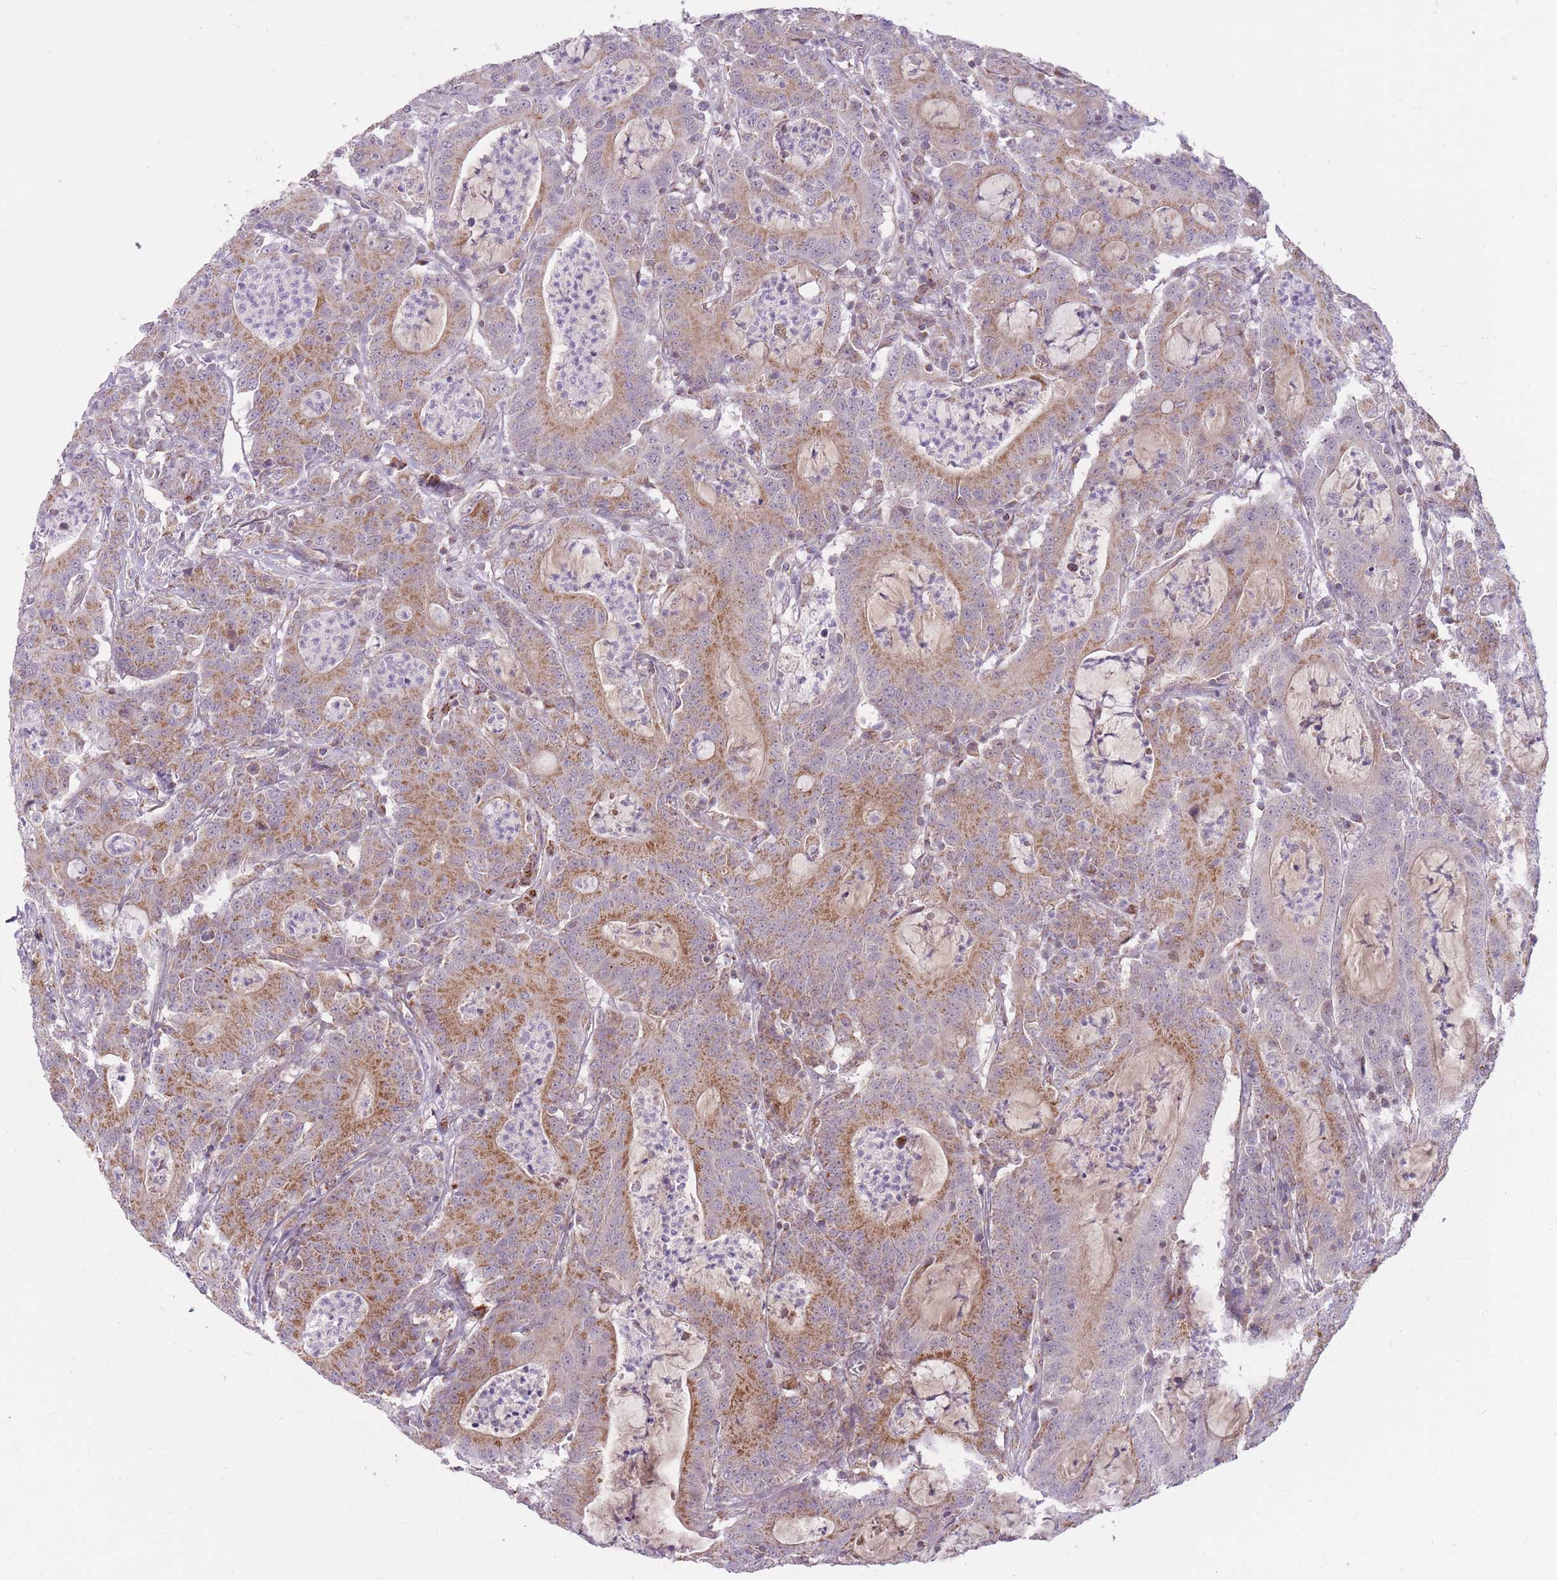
{"staining": {"intensity": "moderate", "quantity": ">75%", "location": "cytoplasmic/membranous"}, "tissue": "colorectal cancer", "cell_type": "Tumor cells", "image_type": "cancer", "snomed": [{"axis": "morphology", "description": "Adenocarcinoma, NOS"}, {"axis": "topography", "description": "Colon"}], "caption": "Human adenocarcinoma (colorectal) stained with a protein marker shows moderate staining in tumor cells.", "gene": "LIN7C", "patient": {"sex": "male", "age": 83}}